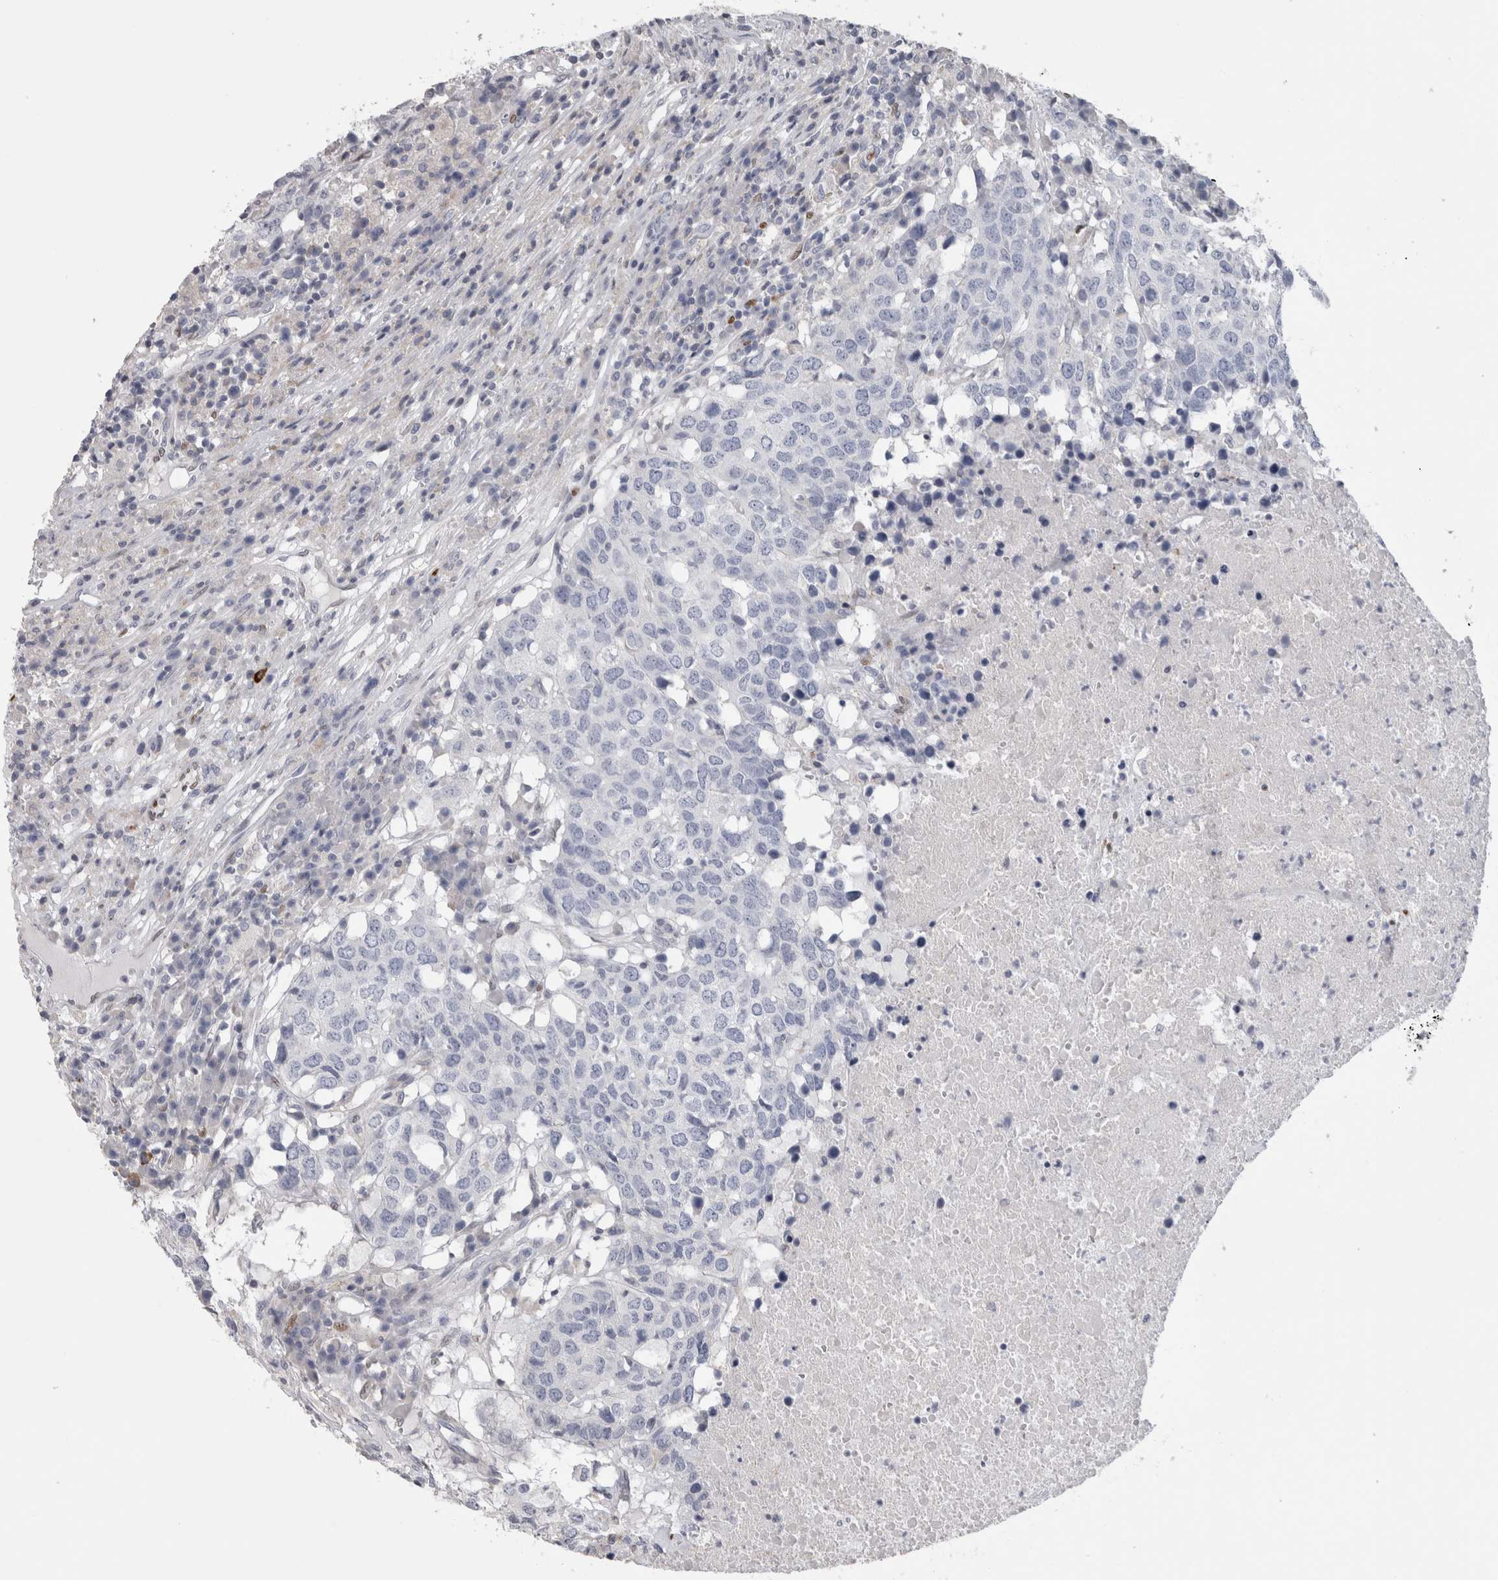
{"staining": {"intensity": "negative", "quantity": "none", "location": "none"}, "tissue": "head and neck cancer", "cell_type": "Tumor cells", "image_type": "cancer", "snomed": [{"axis": "morphology", "description": "Squamous cell carcinoma, NOS"}, {"axis": "topography", "description": "Head-Neck"}], "caption": "DAB (3,3'-diaminobenzidine) immunohistochemical staining of head and neck squamous cell carcinoma displays no significant expression in tumor cells. (DAB (3,3'-diaminobenzidine) immunohistochemistry visualized using brightfield microscopy, high magnification).", "gene": "IL33", "patient": {"sex": "male", "age": 66}}